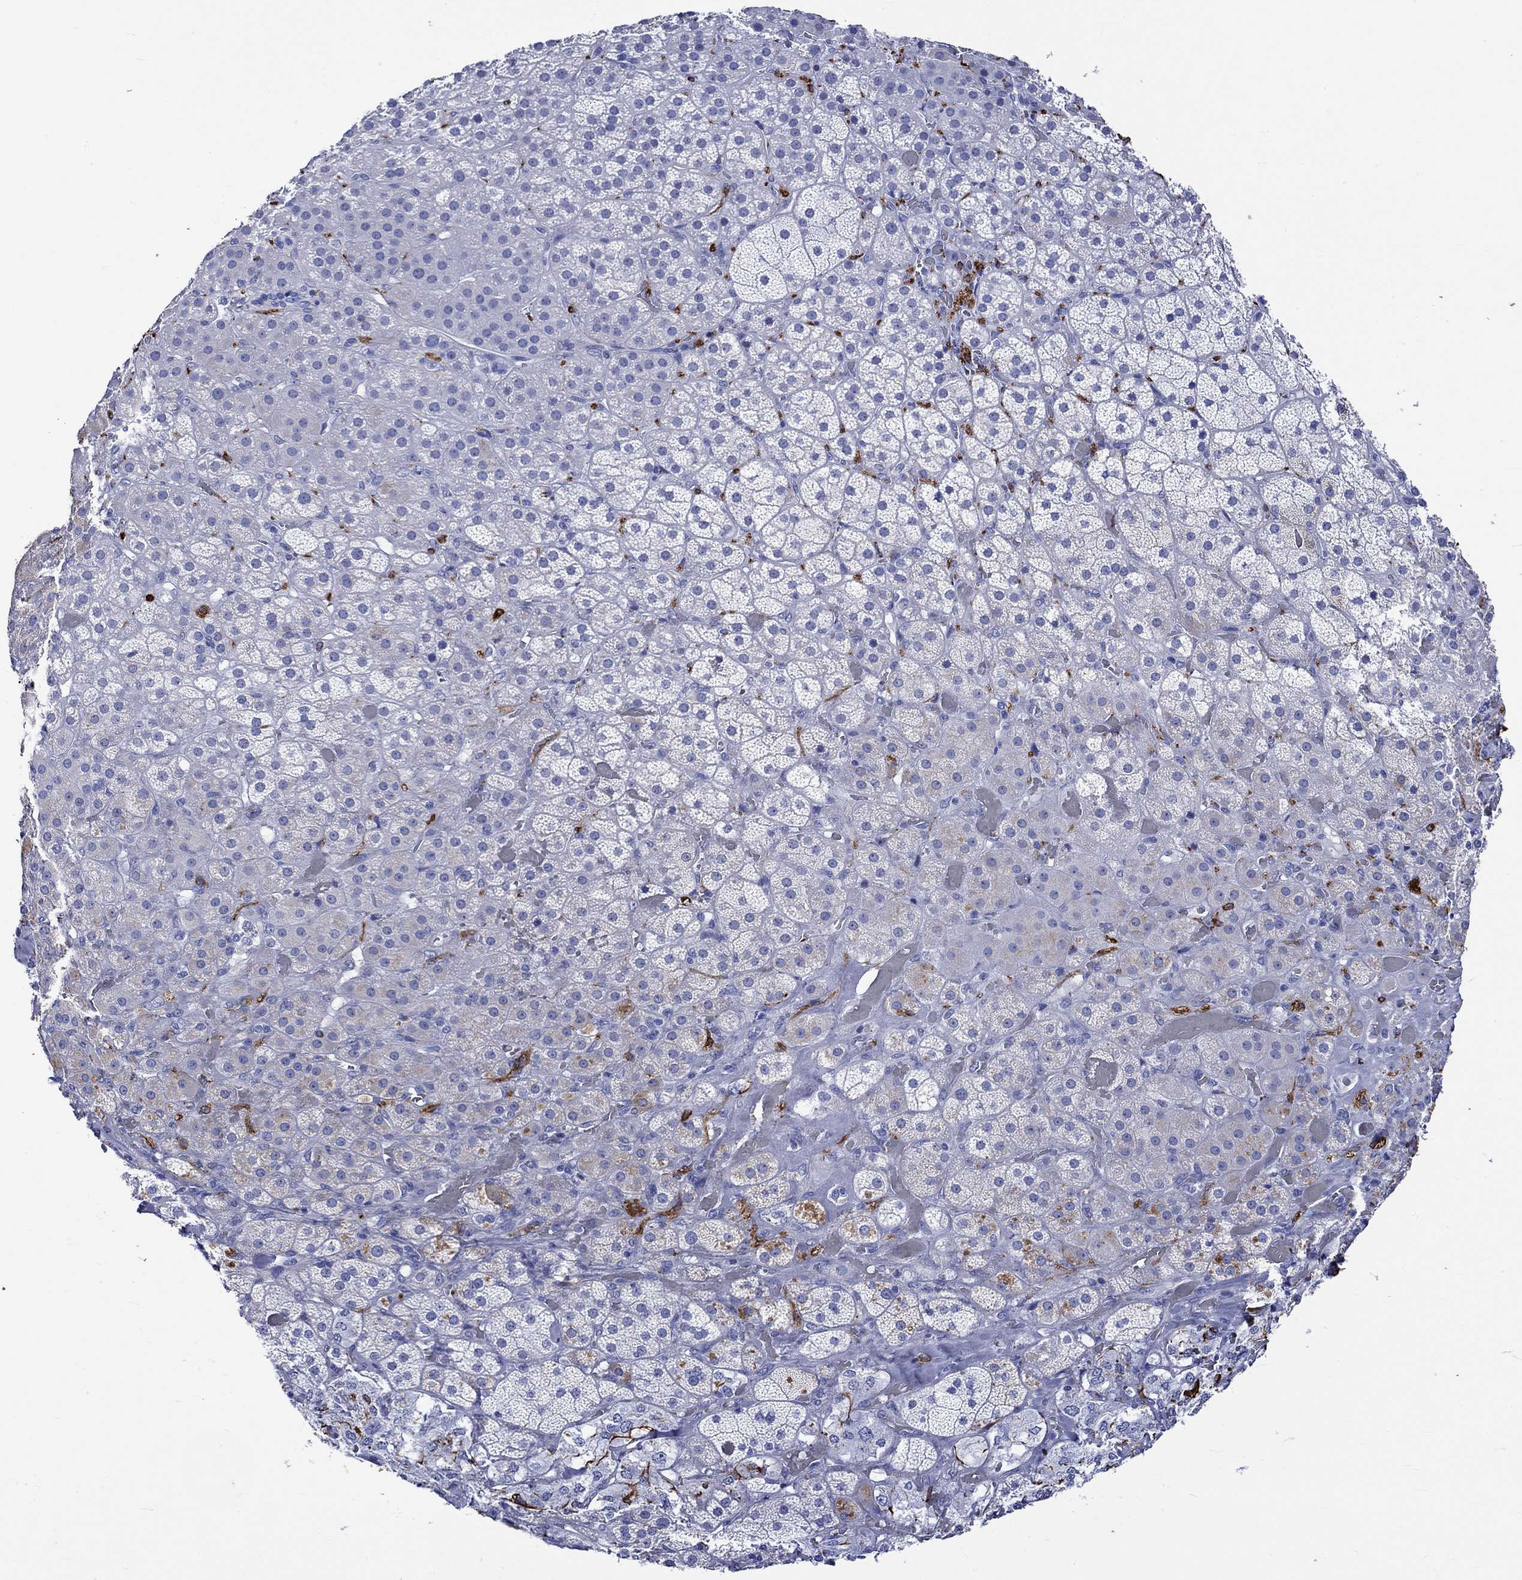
{"staining": {"intensity": "negative", "quantity": "none", "location": "none"}, "tissue": "adrenal gland", "cell_type": "Glandular cells", "image_type": "normal", "snomed": [{"axis": "morphology", "description": "Normal tissue, NOS"}, {"axis": "topography", "description": "Adrenal gland"}], "caption": "A high-resolution micrograph shows immunohistochemistry staining of benign adrenal gland, which reveals no significant expression in glandular cells. (Immunohistochemistry, brightfield microscopy, high magnification).", "gene": "CRYAB", "patient": {"sex": "male", "age": 57}}